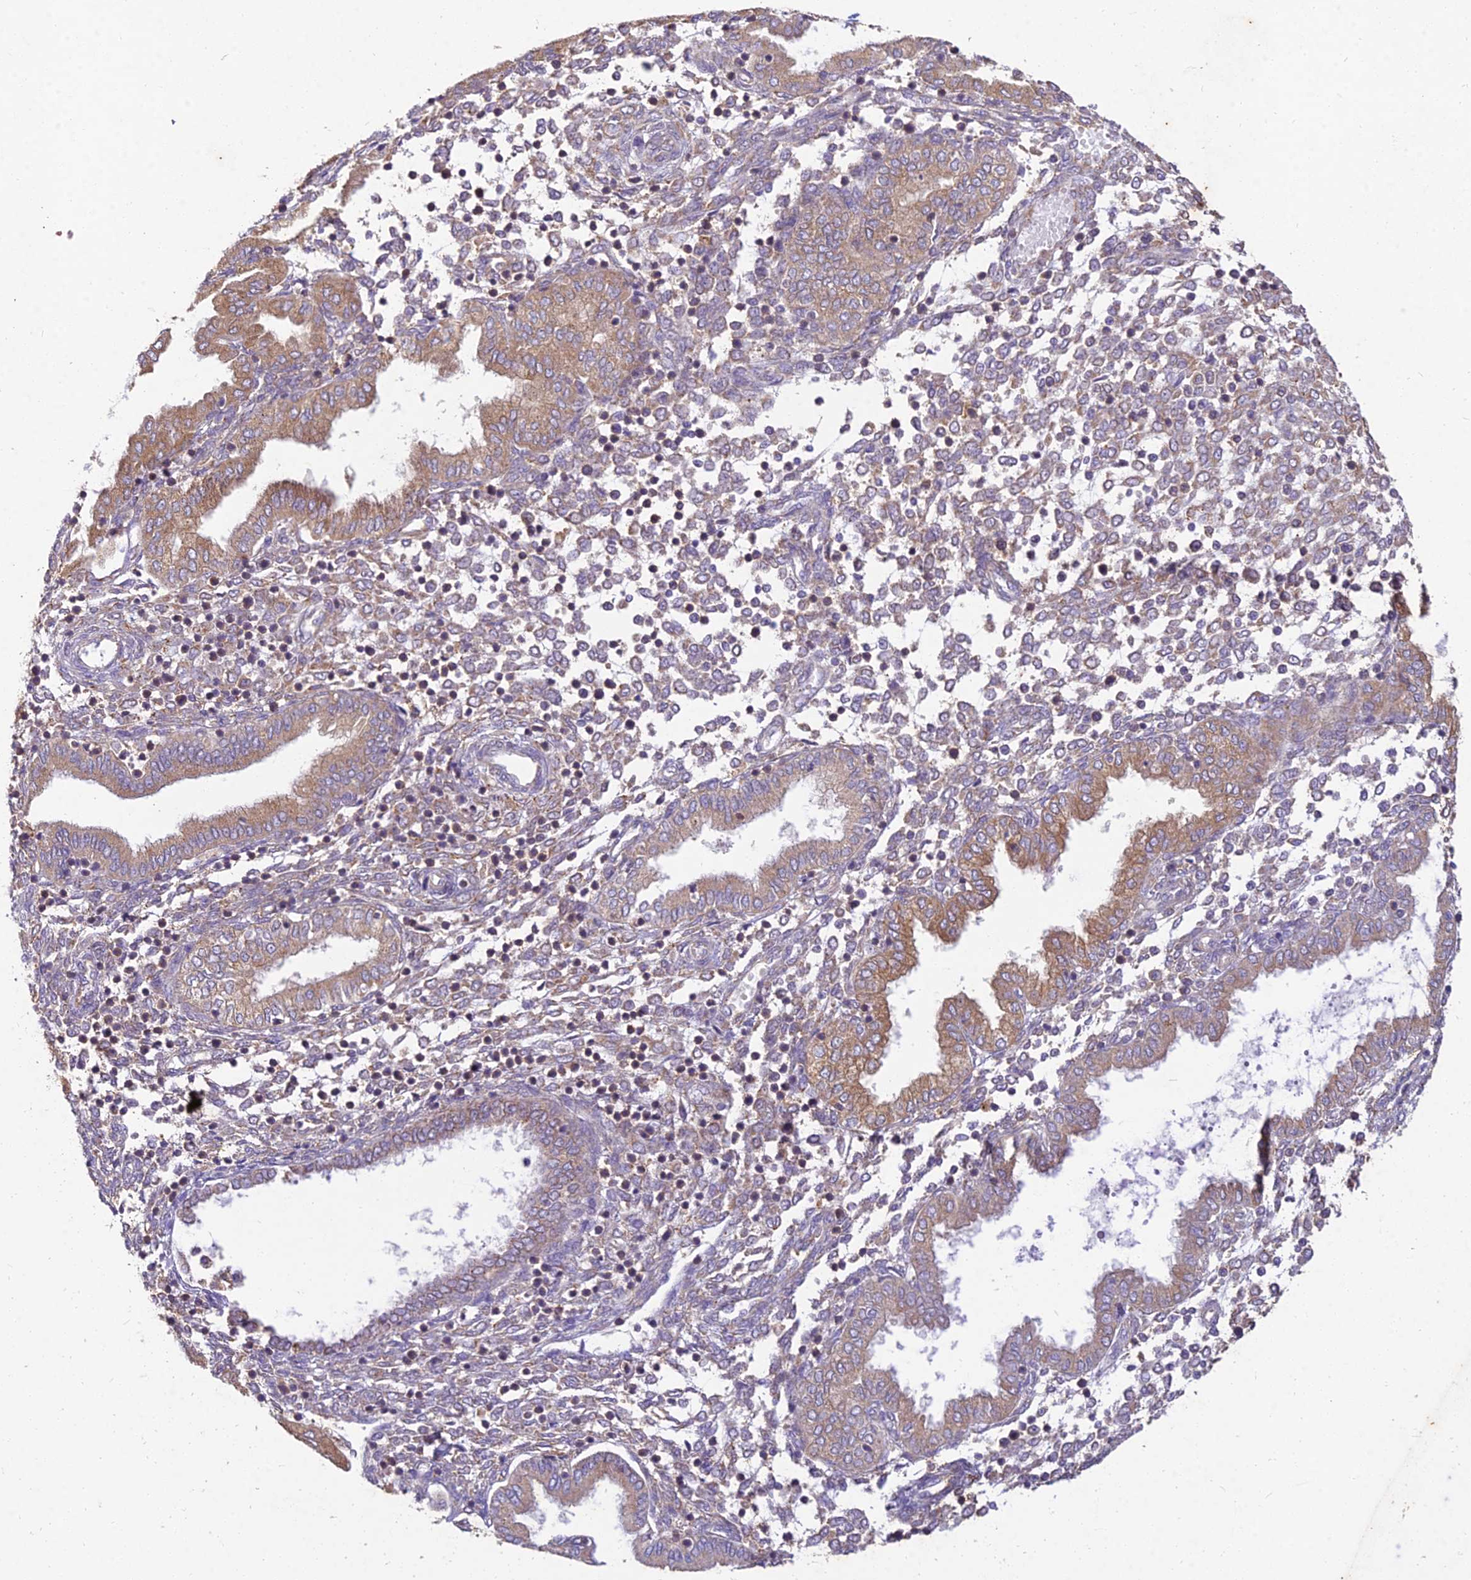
{"staining": {"intensity": "moderate", "quantity": "<25%", "location": "cytoplasmic/membranous"}, "tissue": "endometrium", "cell_type": "Cells in endometrial stroma", "image_type": "normal", "snomed": [{"axis": "morphology", "description": "Normal tissue, NOS"}, {"axis": "topography", "description": "Endometrium"}], "caption": "High-magnification brightfield microscopy of benign endometrium stained with DAB (3,3'-diaminobenzidine) (brown) and counterstained with hematoxylin (blue). cells in endometrial stroma exhibit moderate cytoplasmic/membranous expression is present in approximately<25% of cells. (Stains: DAB in brown, nuclei in blue, Microscopy: brightfield microscopy at high magnification).", "gene": "NXNL2", "patient": {"sex": "female", "age": 53}}